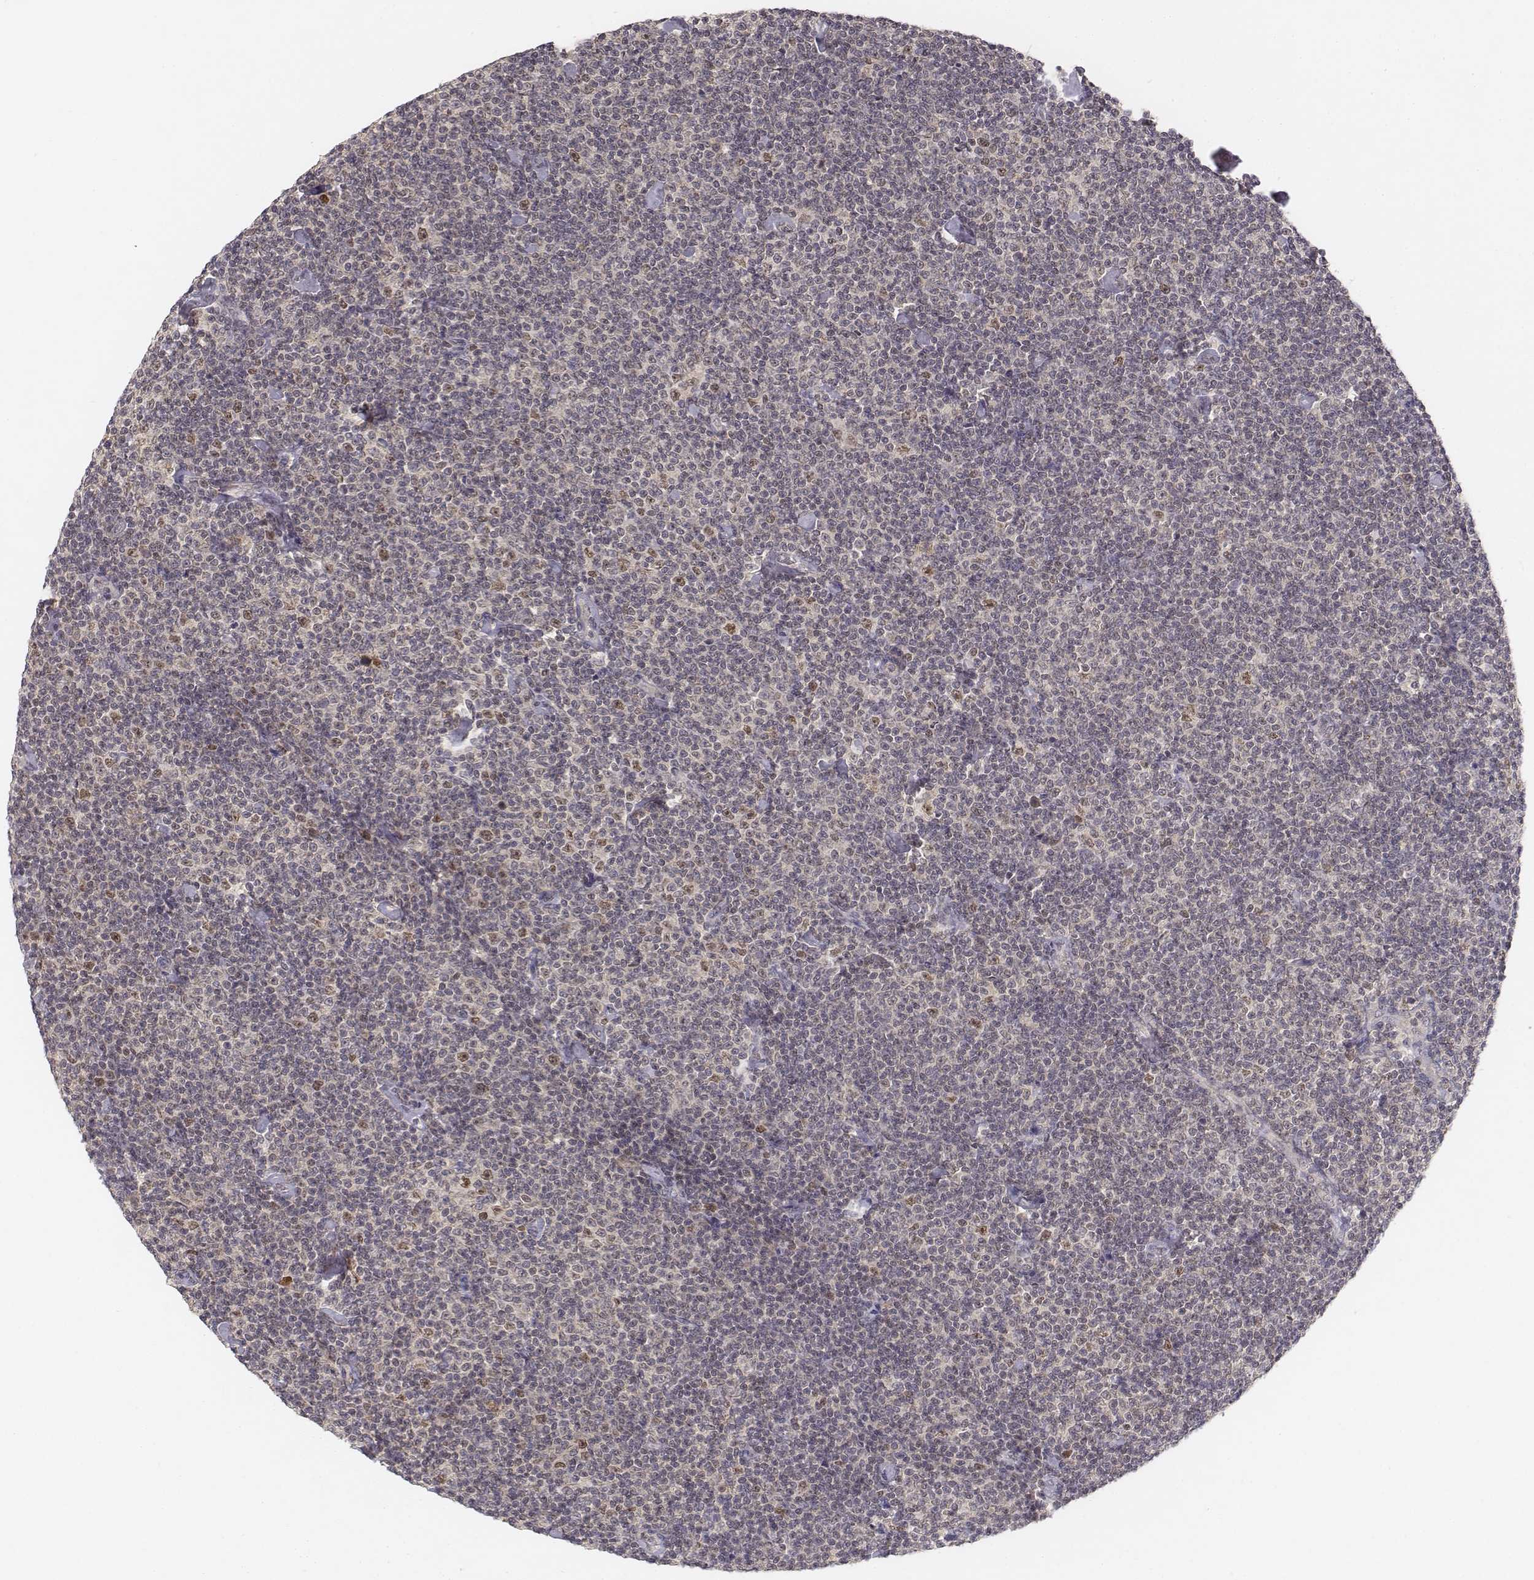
{"staining": {"intensity": "weak", "quantity": "<25%", "location": "nuclear"}, "tissue": "lymphoma", "cell_type": "Tumor cells", "image_type": "cancer", "snomed": [{"axis": "morphology", "description": "Malignant lymphoma, non-Hodgkin's type, Low grade"}, {"axis": "topography", "description": "Lymph node"}], "caption": "Immunohistochemistry (IHC) histopathology image of lymphoma stained for a protein (brown), which reveals no expression in tumor cells.", "gene": "FANCD2", "patient": {"sex": "male", "age": 81}}